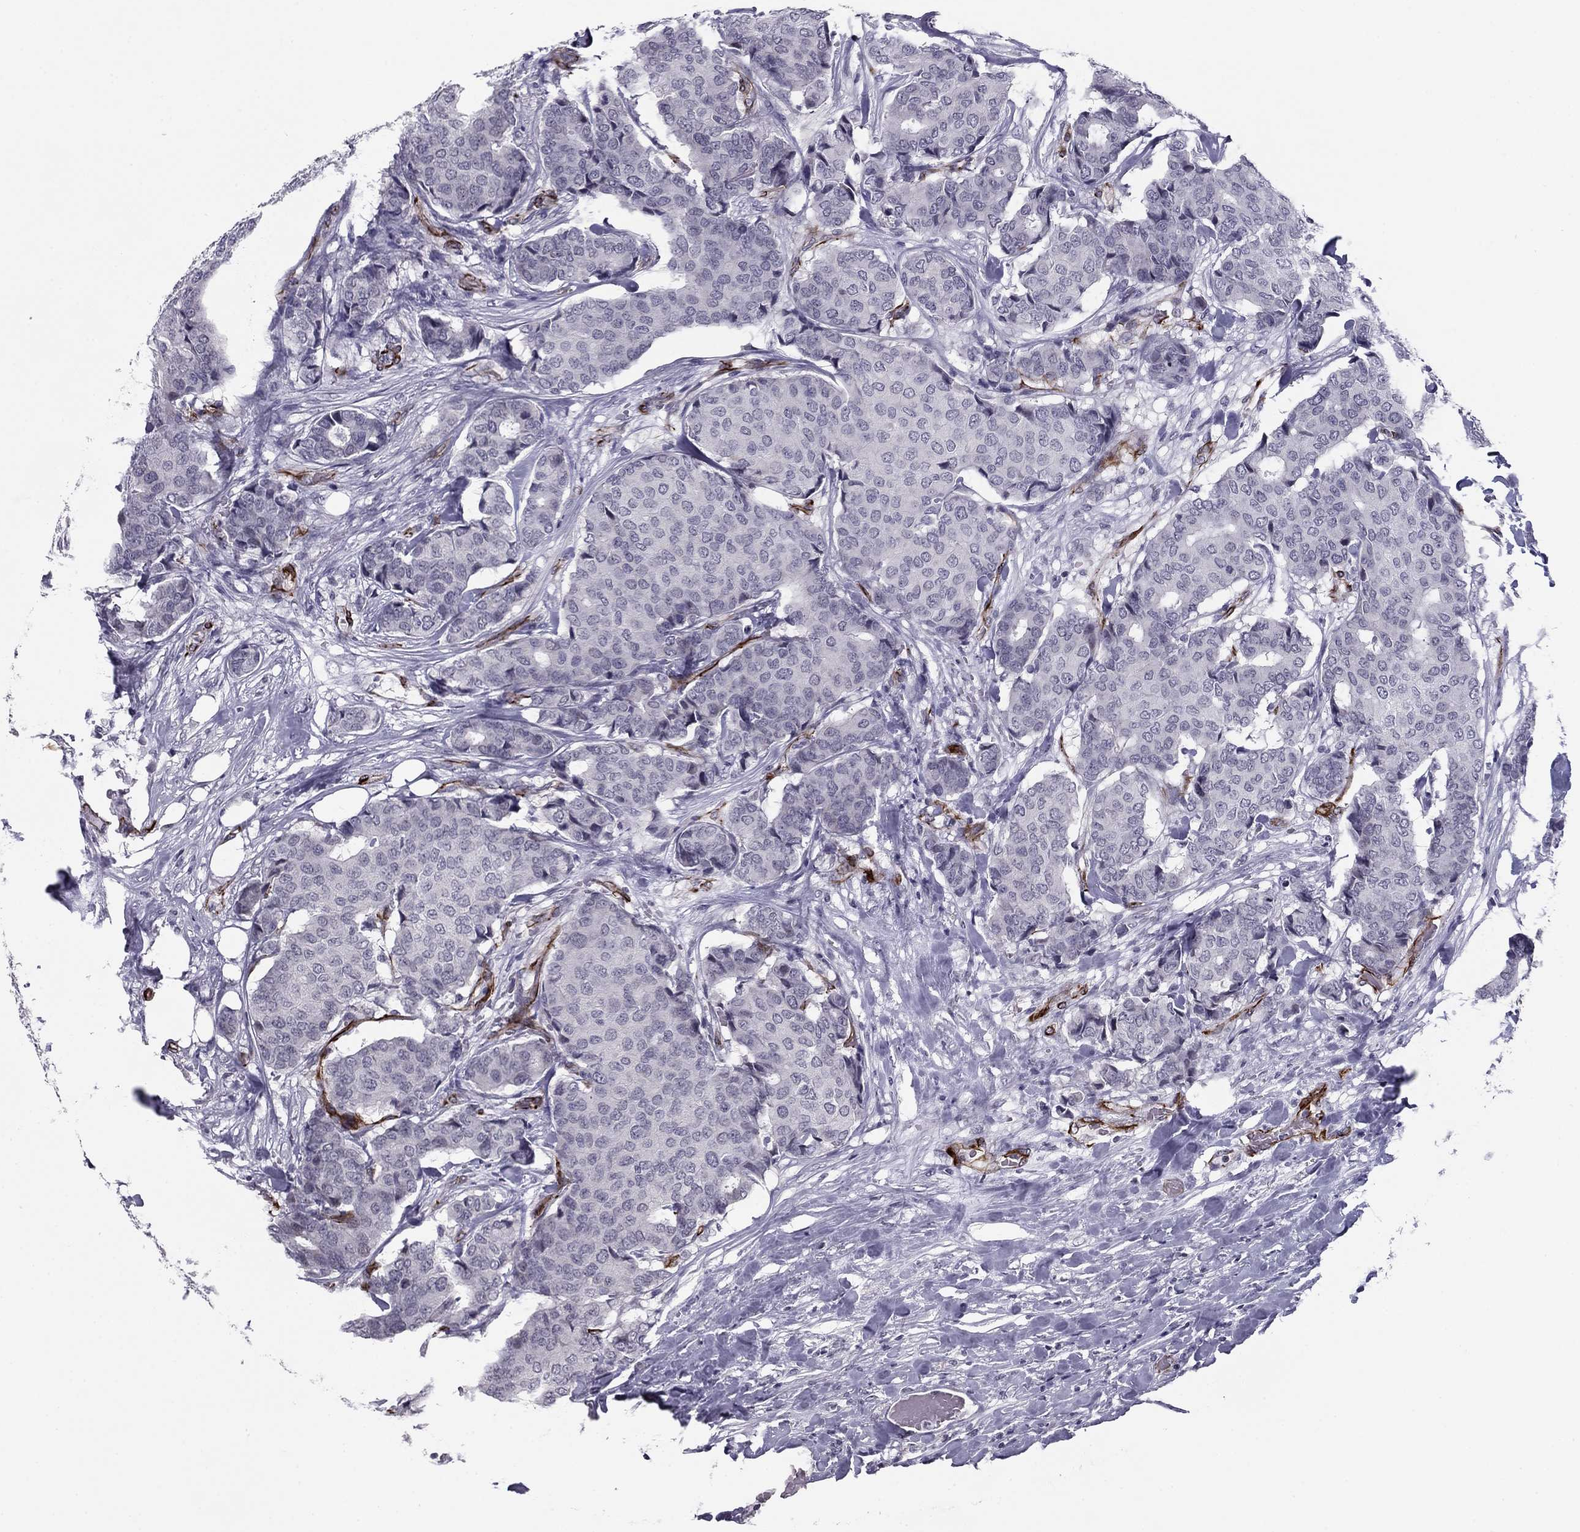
{"staining": {"intensity": "negative", "quantity": "none", "location": "none"}, "tissue": "breast cancer", "cell_type": "Tumor cells", "image_type": "cancer", "snomed": [{"axis": "morphology", "description": "Duct carcinoma"}, {"axis": "topography", "description": "Breast"}], "caption": "Micrograph shows no protein staining in tumor cells of breast intraductal carcinoma tissue.", "gene": "ANKS4B", "patient": {"sex": "female", "age": 75}}